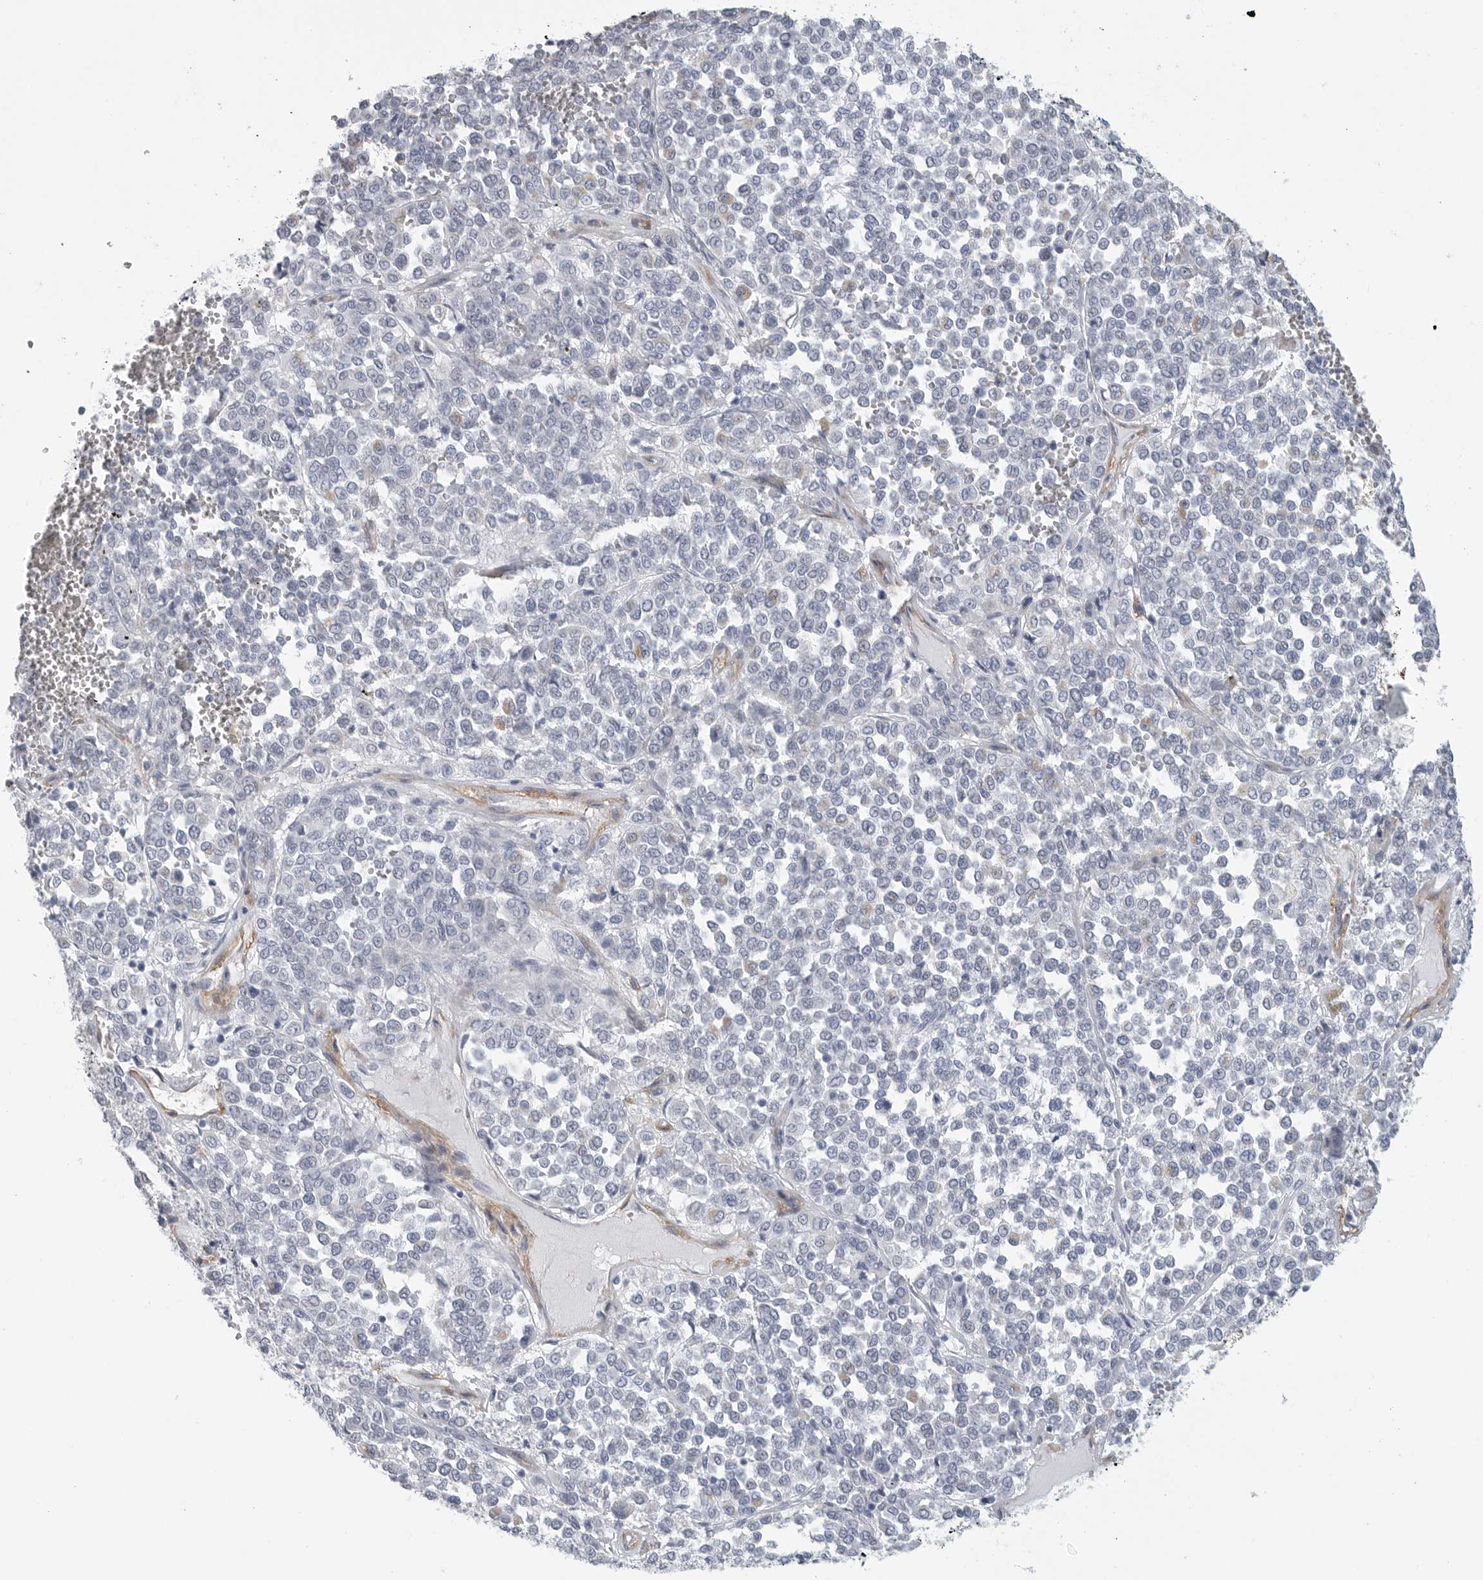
{"staining": {"intensity": "negative", "quantity": "none", "location": "none"}, "tissue": "melanoma", "cell_type": "Tumor cells", "image_type": "cancer", "snomed": [{"axis": "morphology", "description": "Malignant melanoma, Metastatic site"}, {"axis": "topography", "description": "Pancreas"}], "caption": "Human melanoma stained for a protein using immunohistochemistry demonstrates no expression in tumor cells.", "gene": "TNR", "patient": {"sex": "female", "age": 30}}